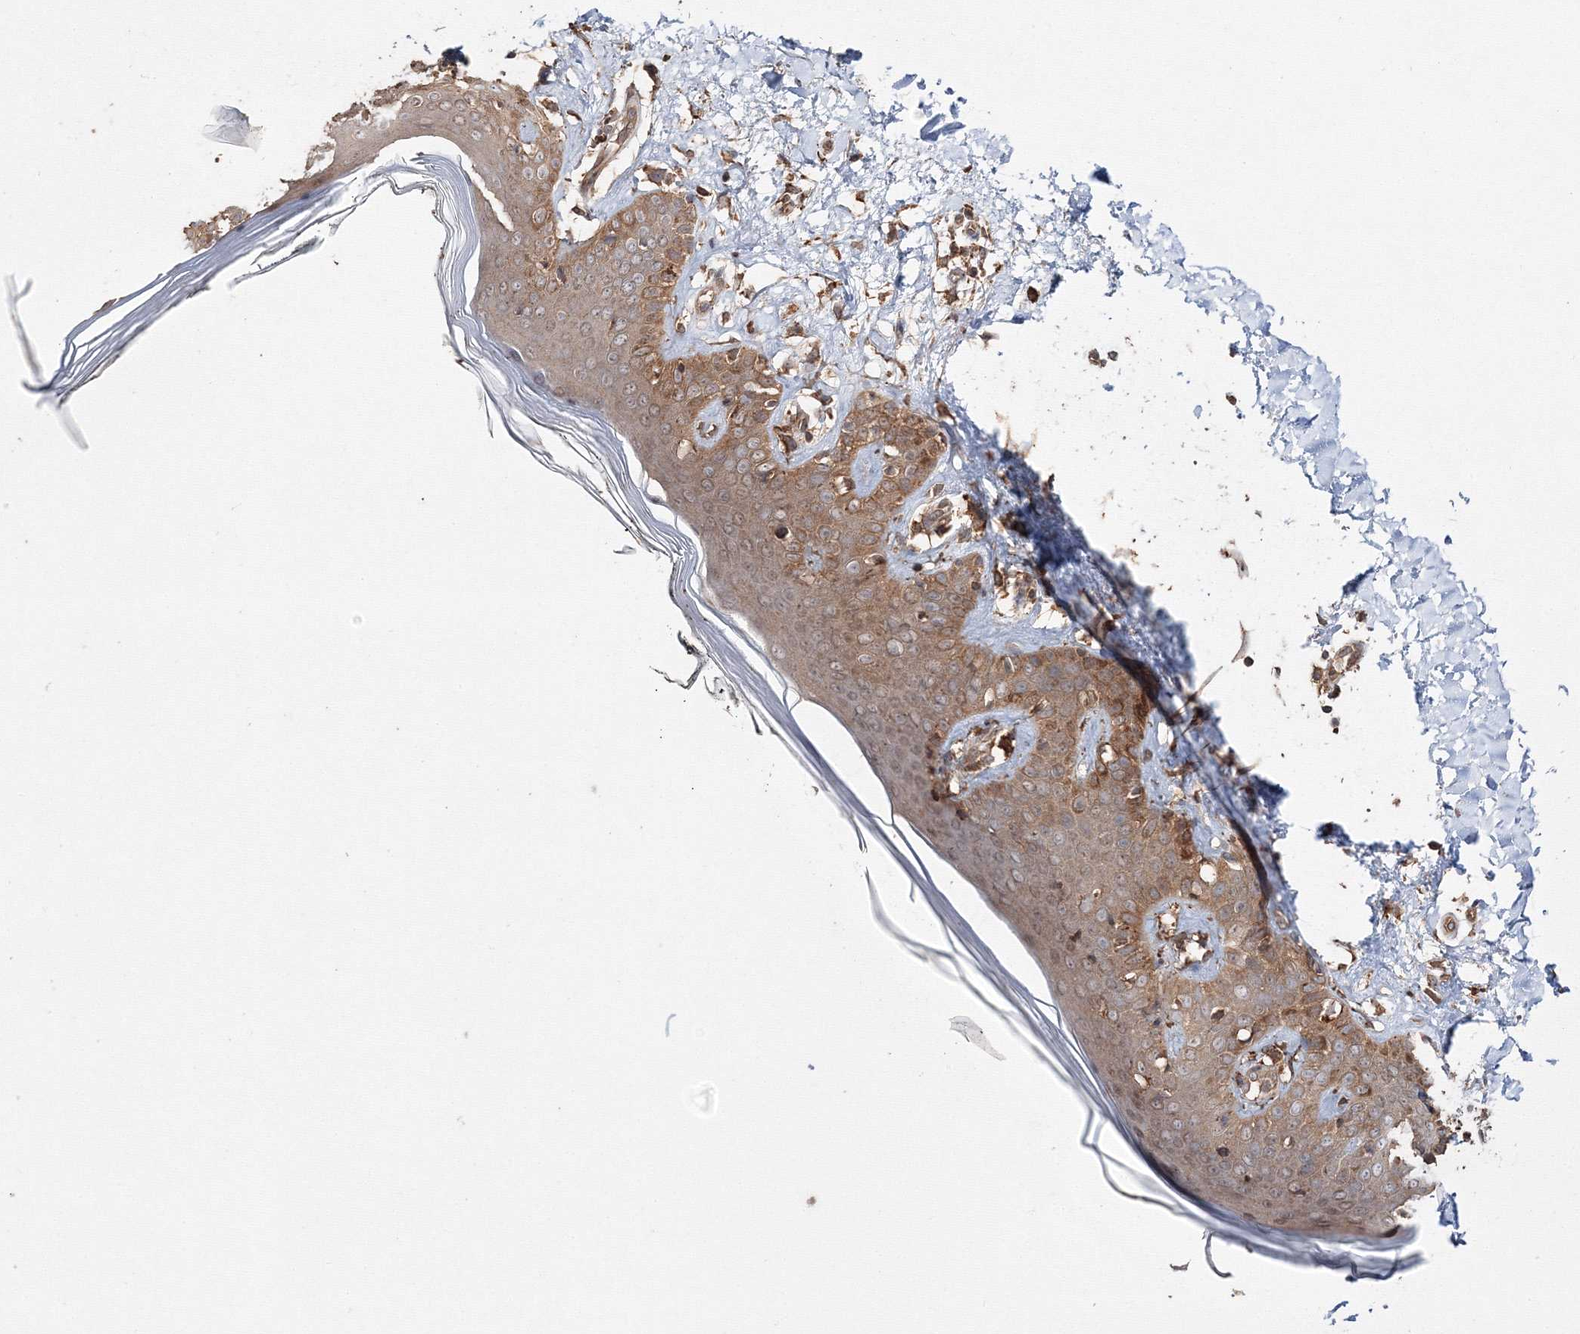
{"staining": {"intensity": "moderate", "quantity": ">75%", "location": "cytoplasmic/membranous"}, "tissue": "skin", "cell_type": "Fibroblasts", "image_type": "normal", "snomed": [{"axis": "morphology", "description": "Normal tissue, NOS"}, {"axis": "topography", "description": "Skin"}], "caption": "Brown immunohistochemical staining in unremarkable skin shows moderate cytoplasmic/membranous positivity in approximately >75% of fibroblasts. (DAB = brown stain, brightfield microscopy at high magnification).", "gene": "DDO", "patient": {"sex": "female", "age": 64}}